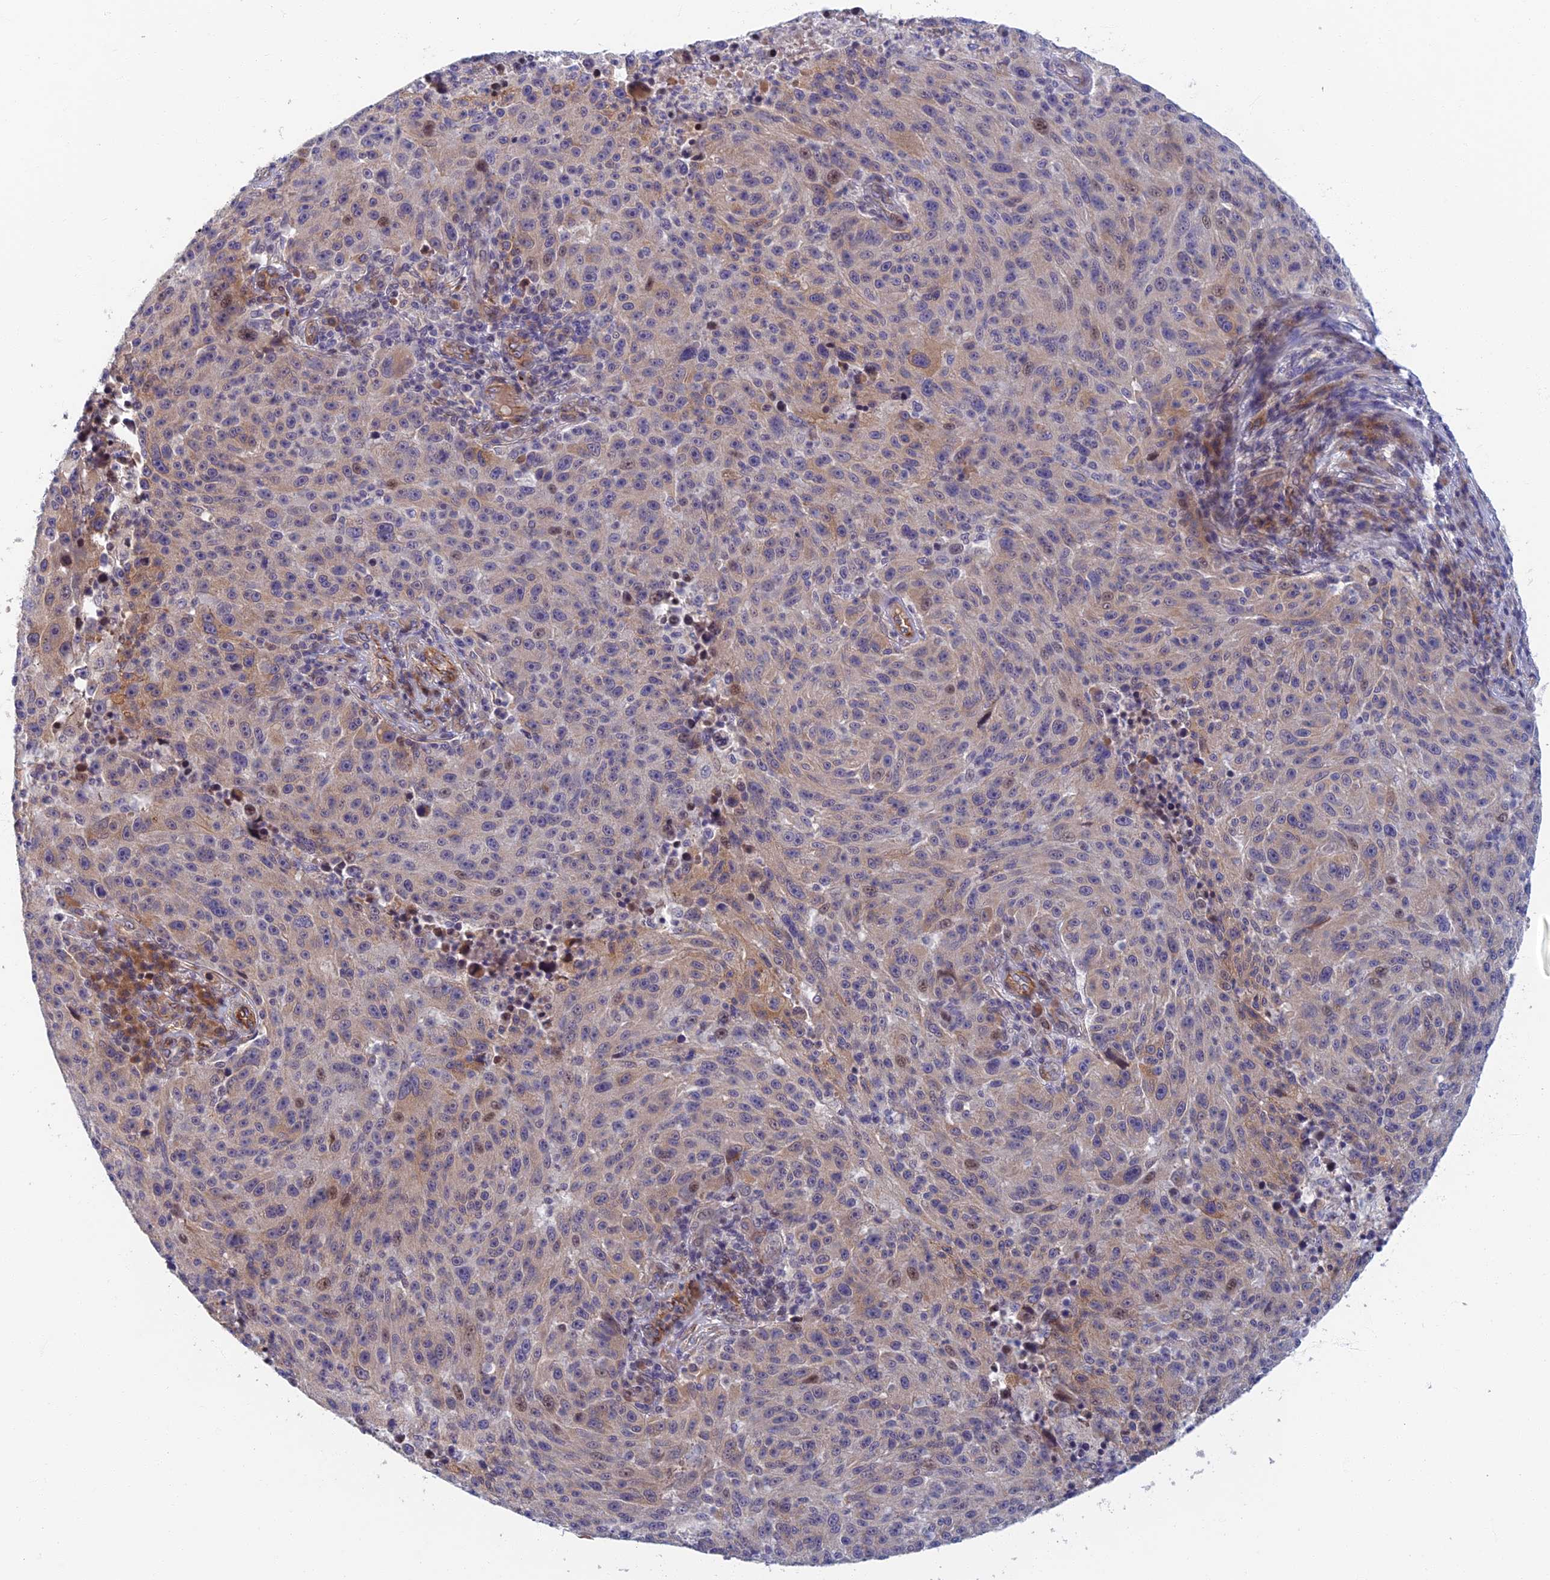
{"staining": {"intensity": "weak", "quantity": "<25%", "location": "cytoplasmic/membranous,nuclear"}, "tissue": "melanoma", "cell_type": "Tumor cells", "image_type": "cancer", "snomed": [{"axis": "morphology", "description": "Malignant melanoma, NOS"}, {"axis": "topography", "description": "Skin"}], "caption": "The immunohistochemistry photomicrograph has no significant expression in tumor cells of melanoma tissue.", "gene": "RHBDL2", "patient": {"sex": "male", "age": 53}}